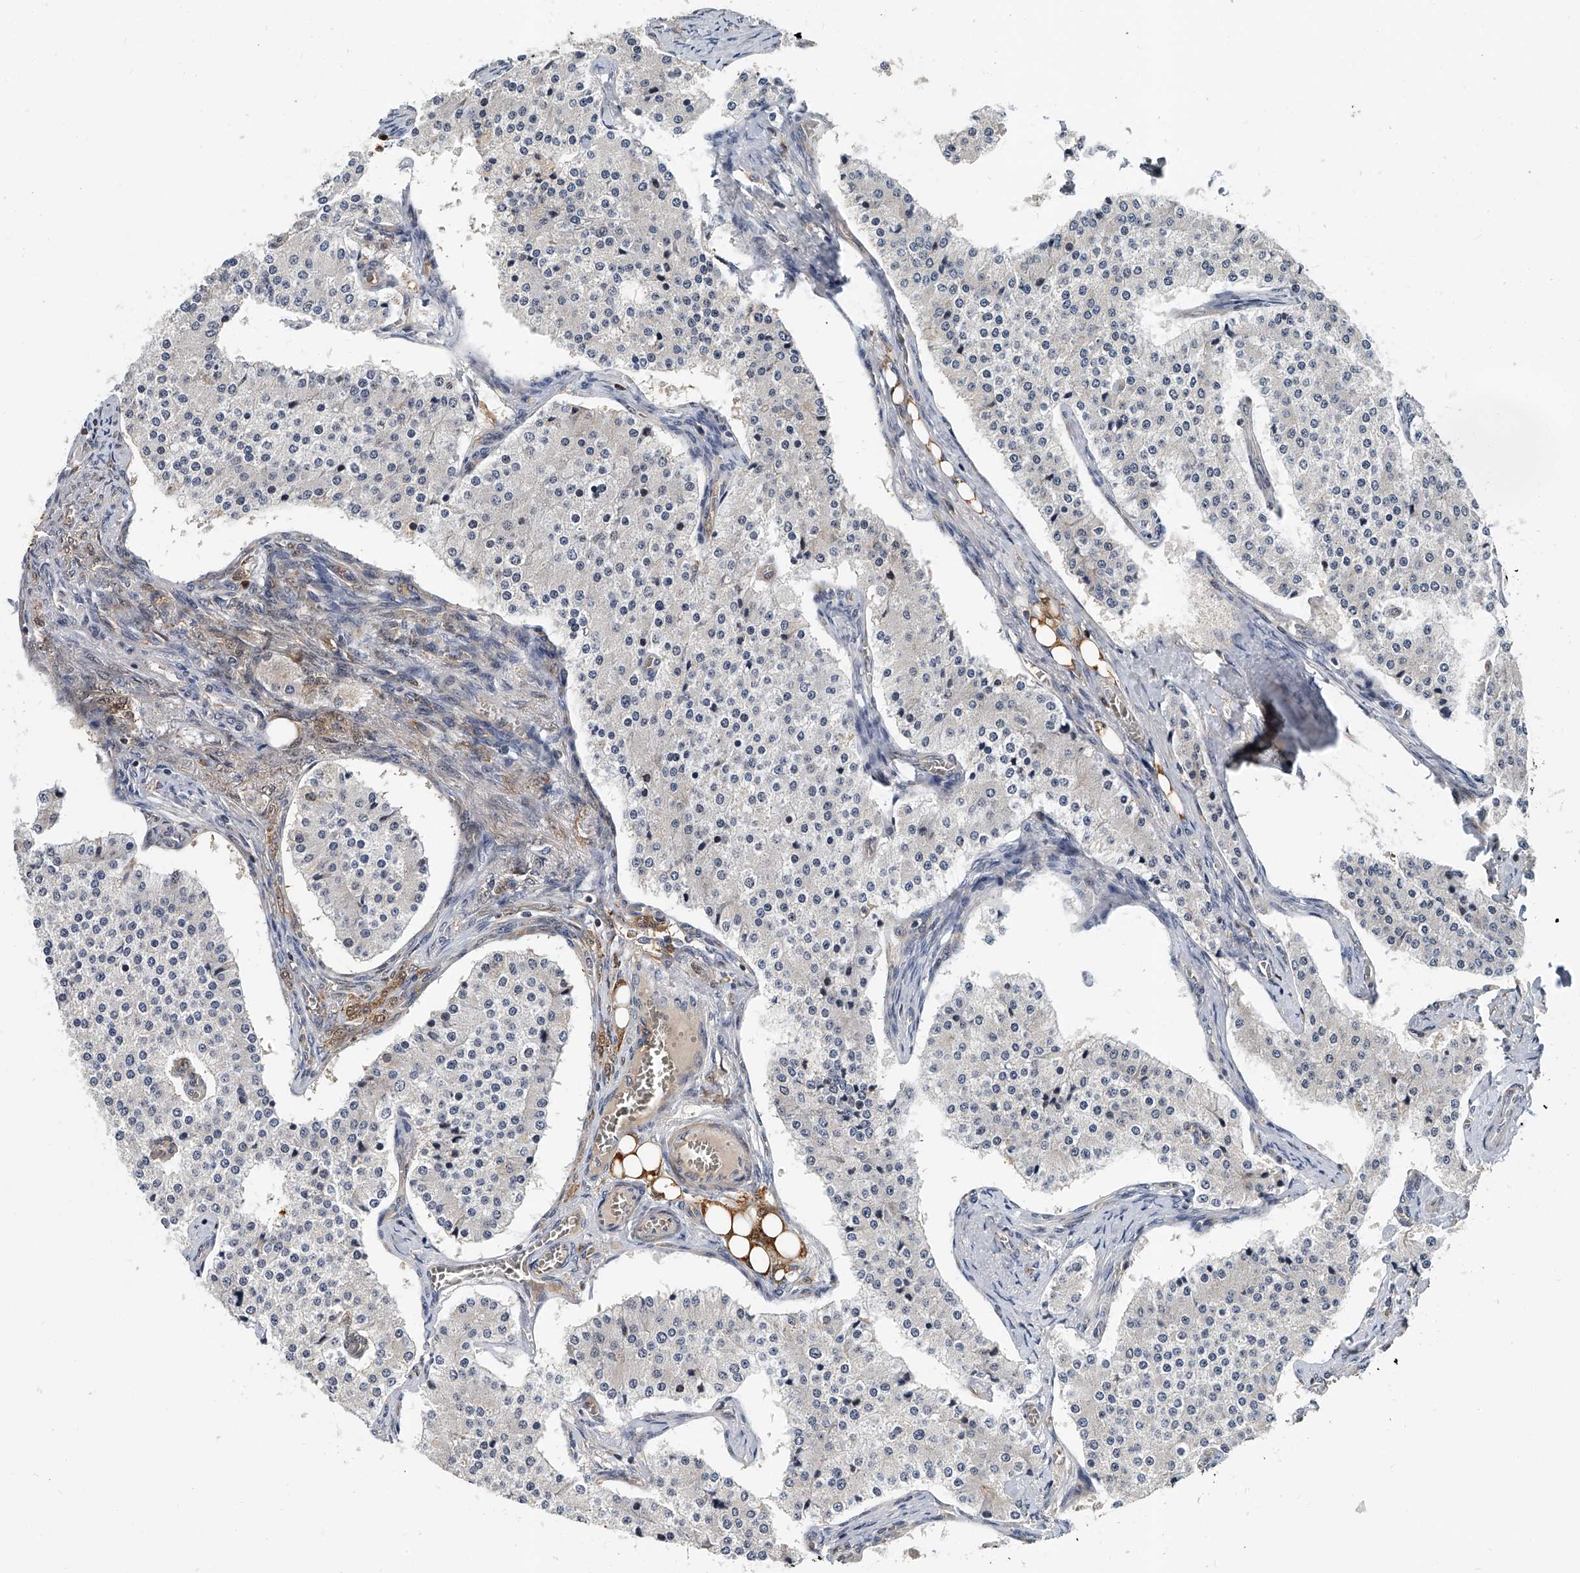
{"staining": {"intensity": "negative", "quantity": "none", "location": "none"}, "tissue": "carcinoid", "cell_type": "Tumor cells", "image_type": "cancer", "snomed": [{"axis": "morphology", "description": "Carcinoid, malignant, NOS"}, {"axis": "topography", "description": "Colon"}], "caption": "Tumor cells show no significant protein positivity in carcinoid.", "gene": "CD200", "patient": {"sex": "female", "age": 52}}